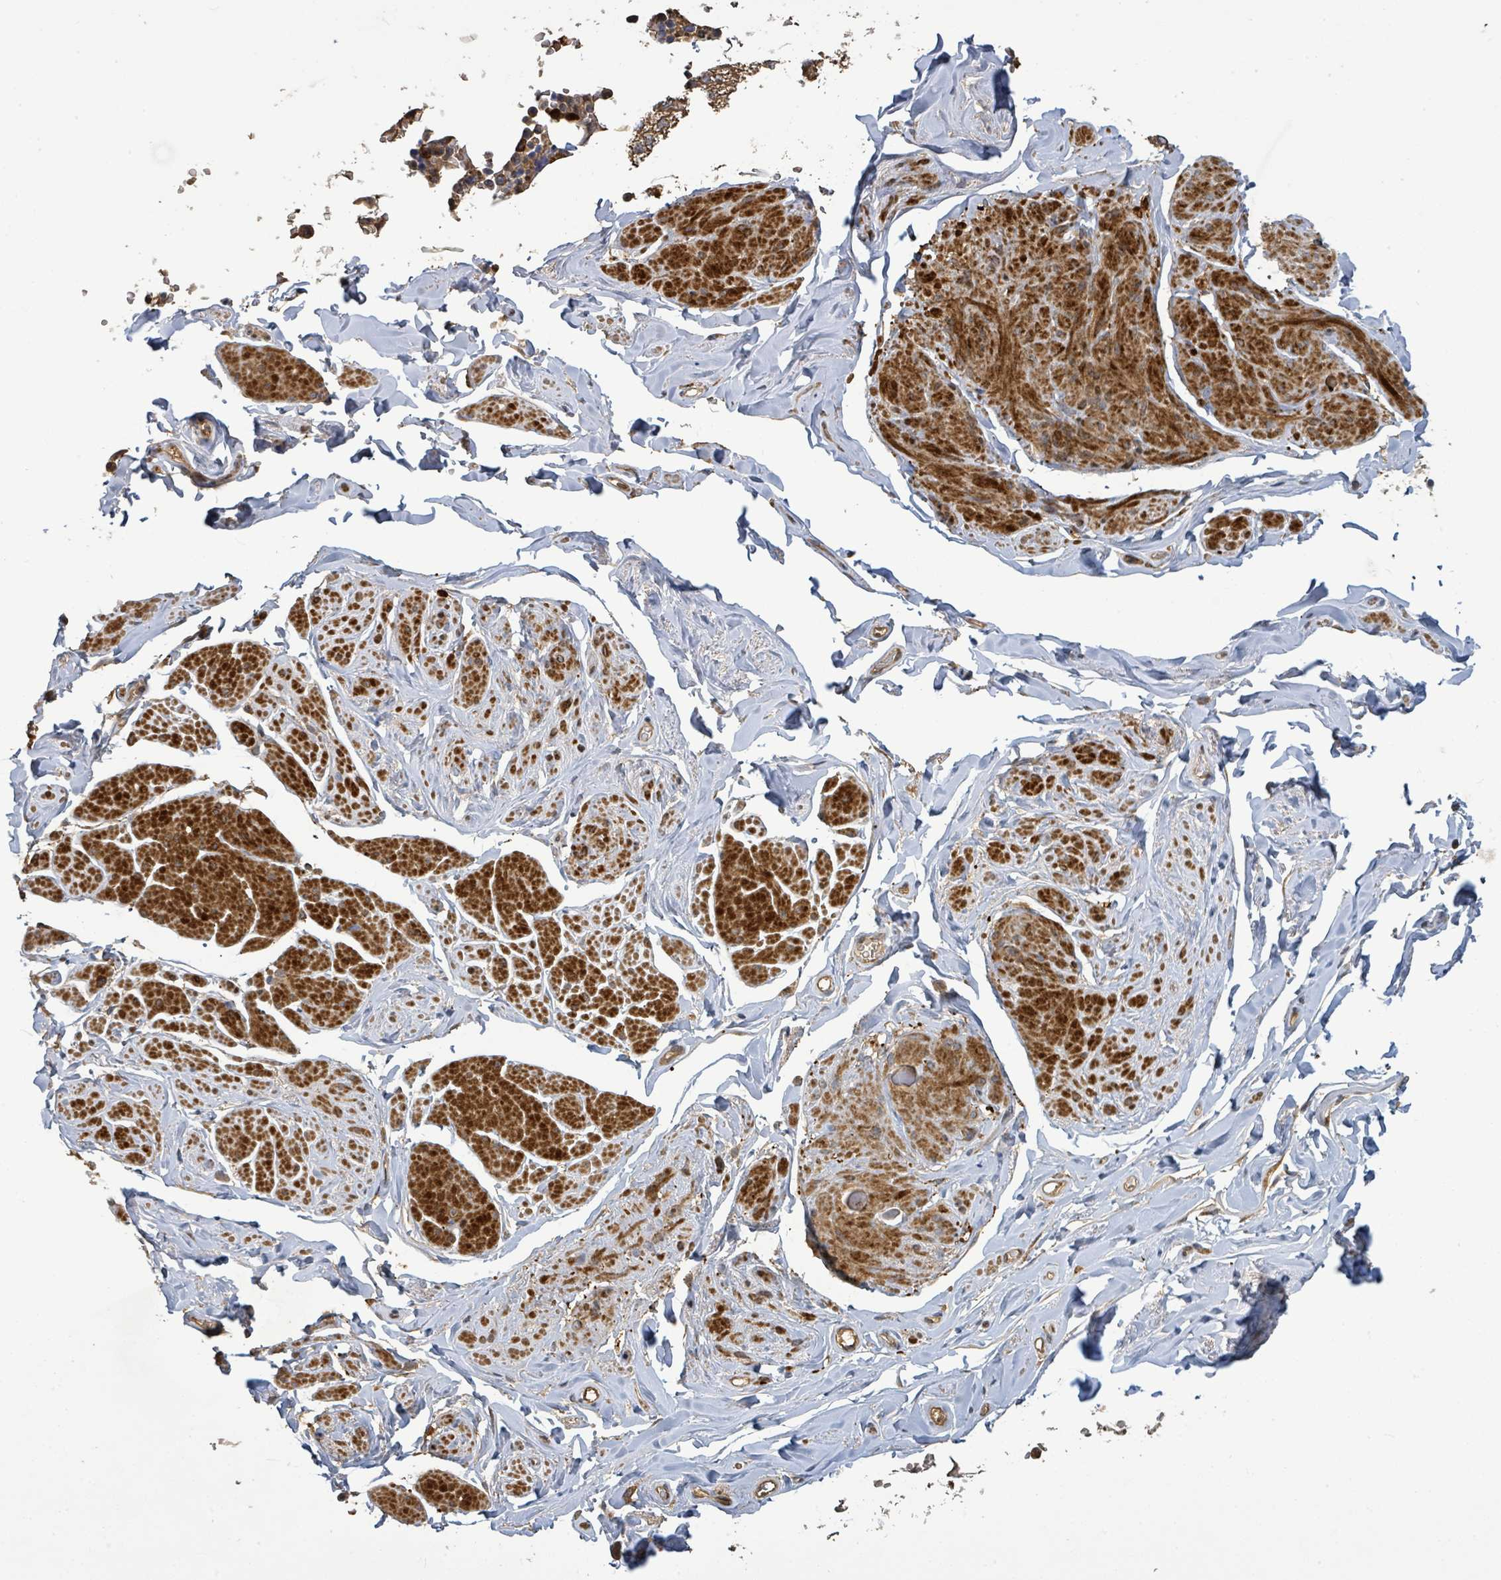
{"staining": {"intensity": "strong", "quantity": "25%-75%", "location": "cytoplasmic/membranous"}, "tissue": "smooth muscle", "cell_type": "Smooth muscle cells", "image_type": "normal", "snomed": [{"axis": "morphology", "description": "Normal tissue, NOS"}, {"axis": "topography", "description": "Smooth muscle"}, {"axis": "topography", "description": "Peripheral nerve tissue"}], "caption": "This histopathology image displays immunohistochemistry (IHC) staining of normal human smooth muscle, with high strong cytoplasmic/membranous staining in about 25%-75% of smooth muscle cells.", "gene": "STARD4", "patient": {"sex": "male", "age": 69}}